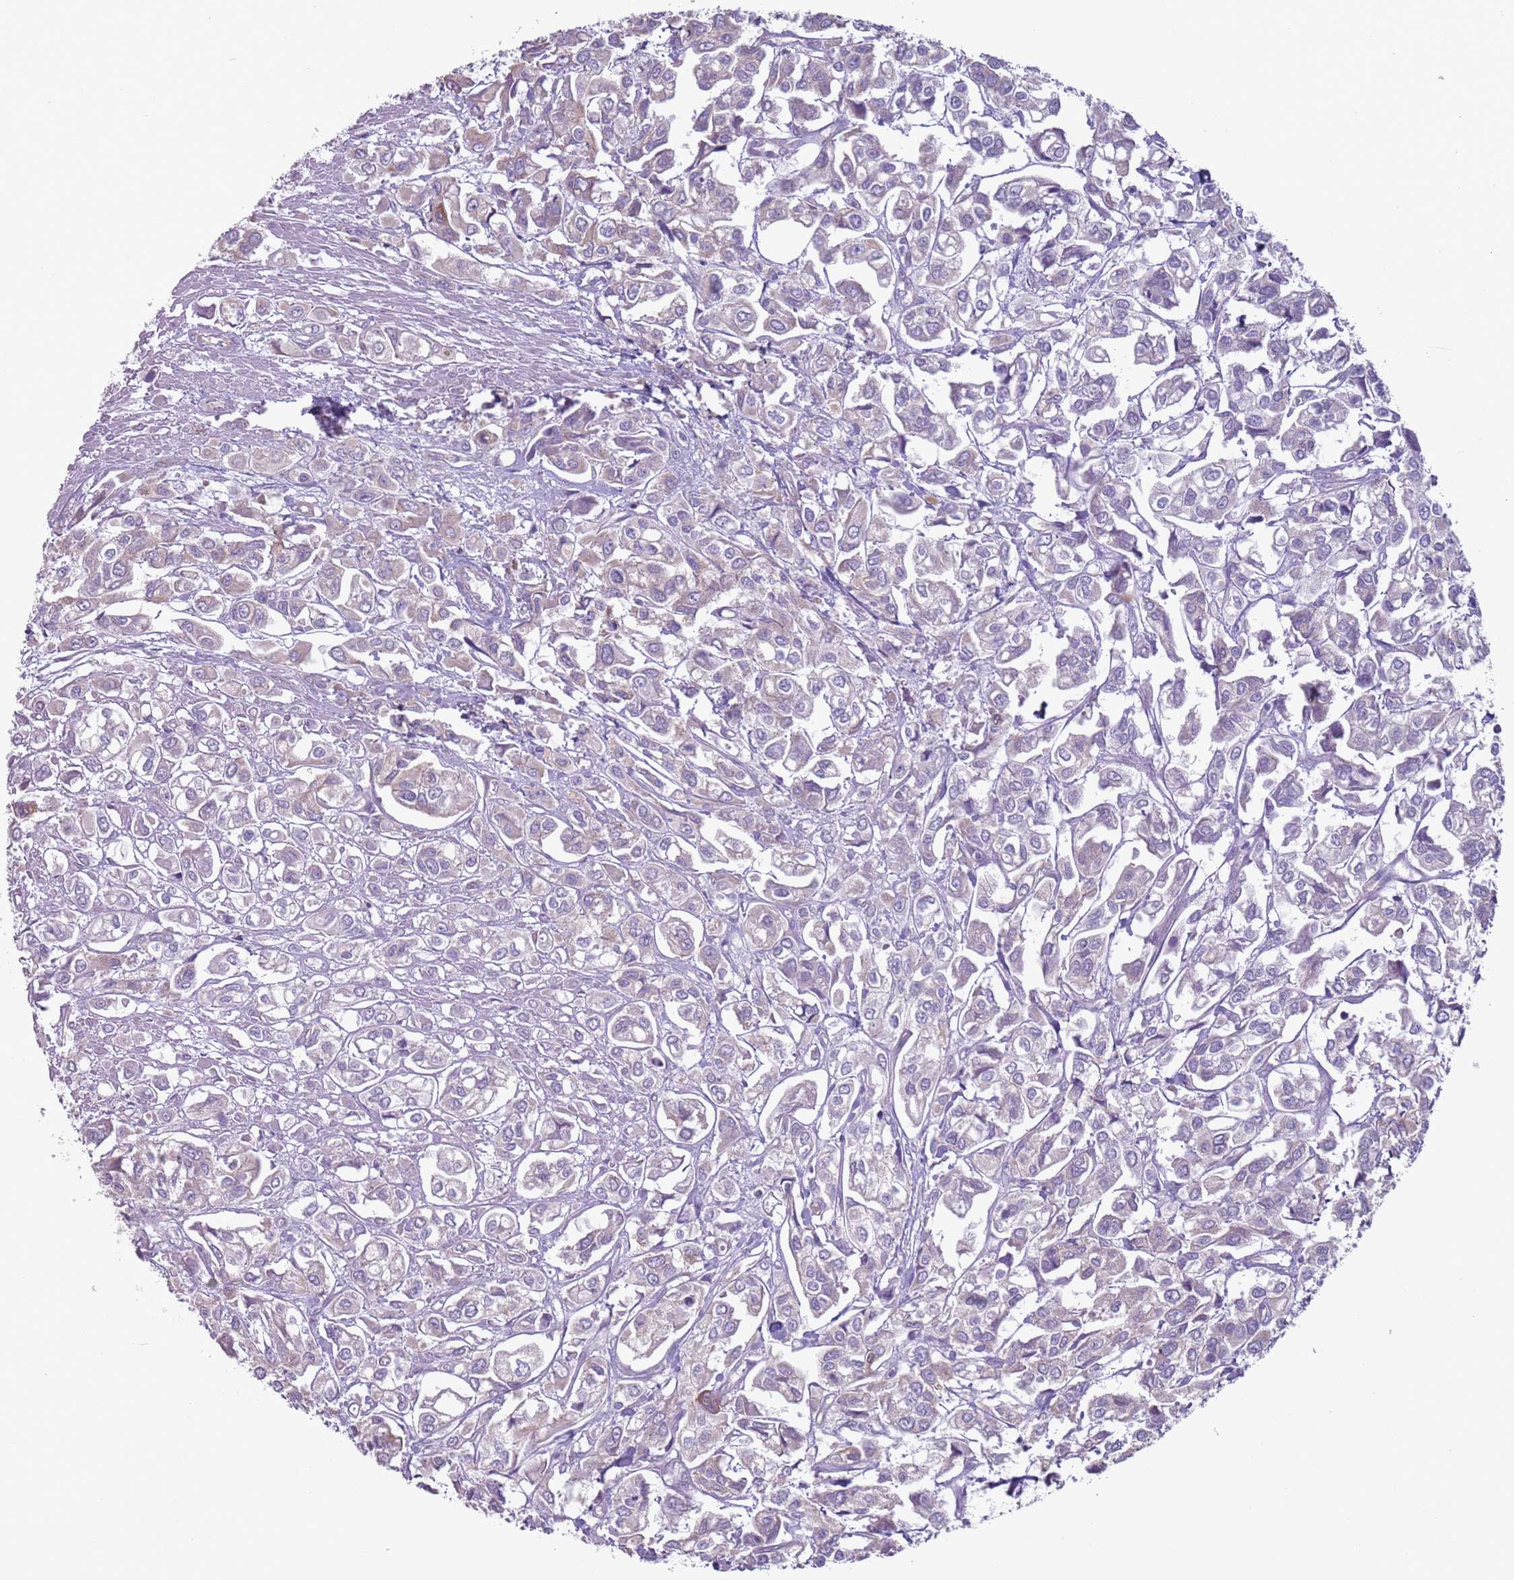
{"staining": {"intensity": "weak", "quantity": "<25%", "location": "cytoplasmic/membranous"}, "tissue": "urothelial cancer", "cell_type": "Tumor cells", "image_type": "cancer", "snomed": [{"axis": "morphology", "description": "Urothelial carcinoma, High grade"}, {"axis": "topography", "description": "Urinary bladder"}], "caption": "IHC of high-grade urothelial carcinoma reveals no staining in tumor cells.", "gene": "HYOU1", "patient": {"sex": "male", "age": 67}}